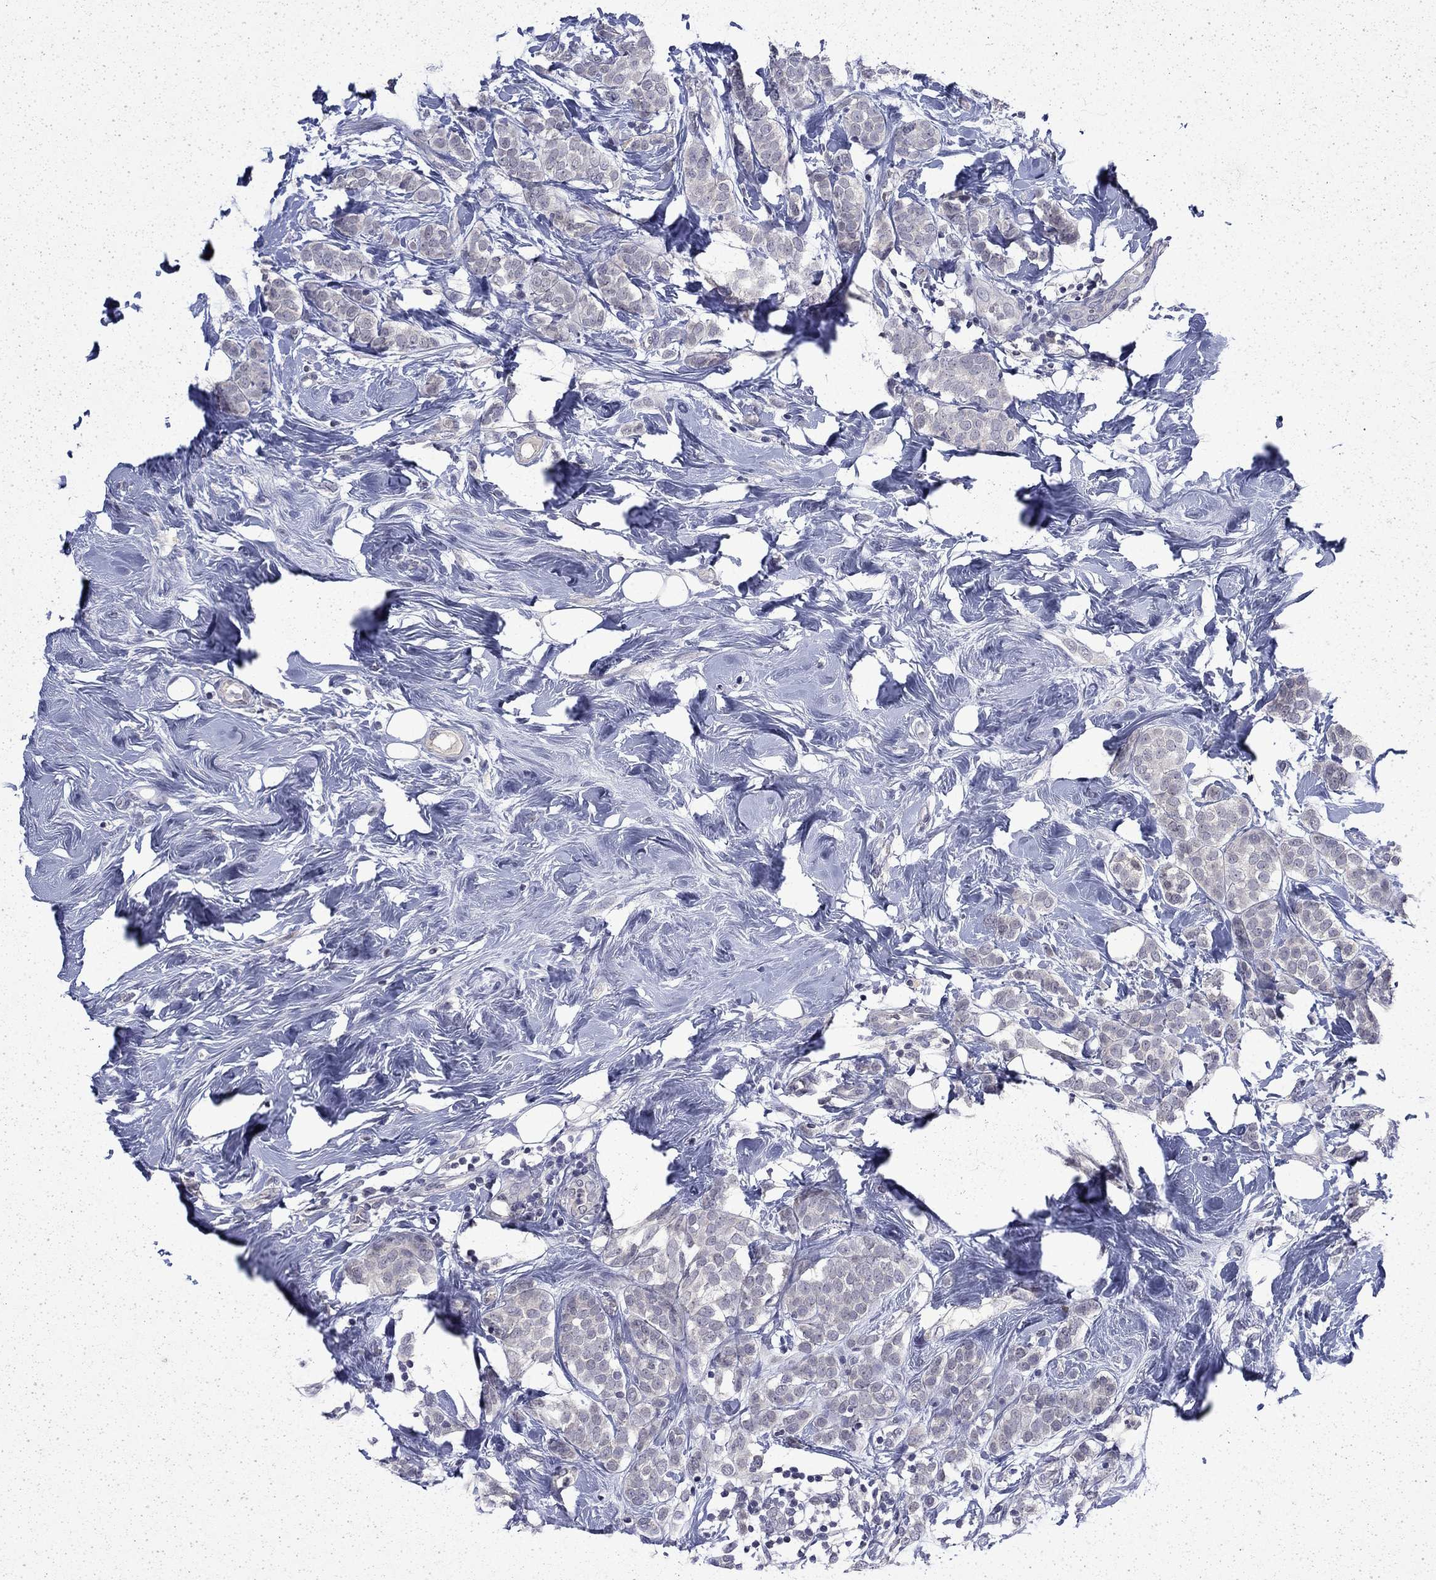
{"staining": {"intensity": "negative", "quantity": "none", "location": "none"}, "tissue": "breast cancer", "cell_type": "Tumor cells", "image_type": "cancer", "snomed": [{"axis": "morphology", "description": "Lobular carcinoma"}, {"axis": "topography", "description": "Breast"}], "caption": "Immunohistochemical staining of human breast lobular carcinoma reveals no significant expression in tumor cells.", "gene": "CHAT", "patient": {"sex": "female", "age": 49}}